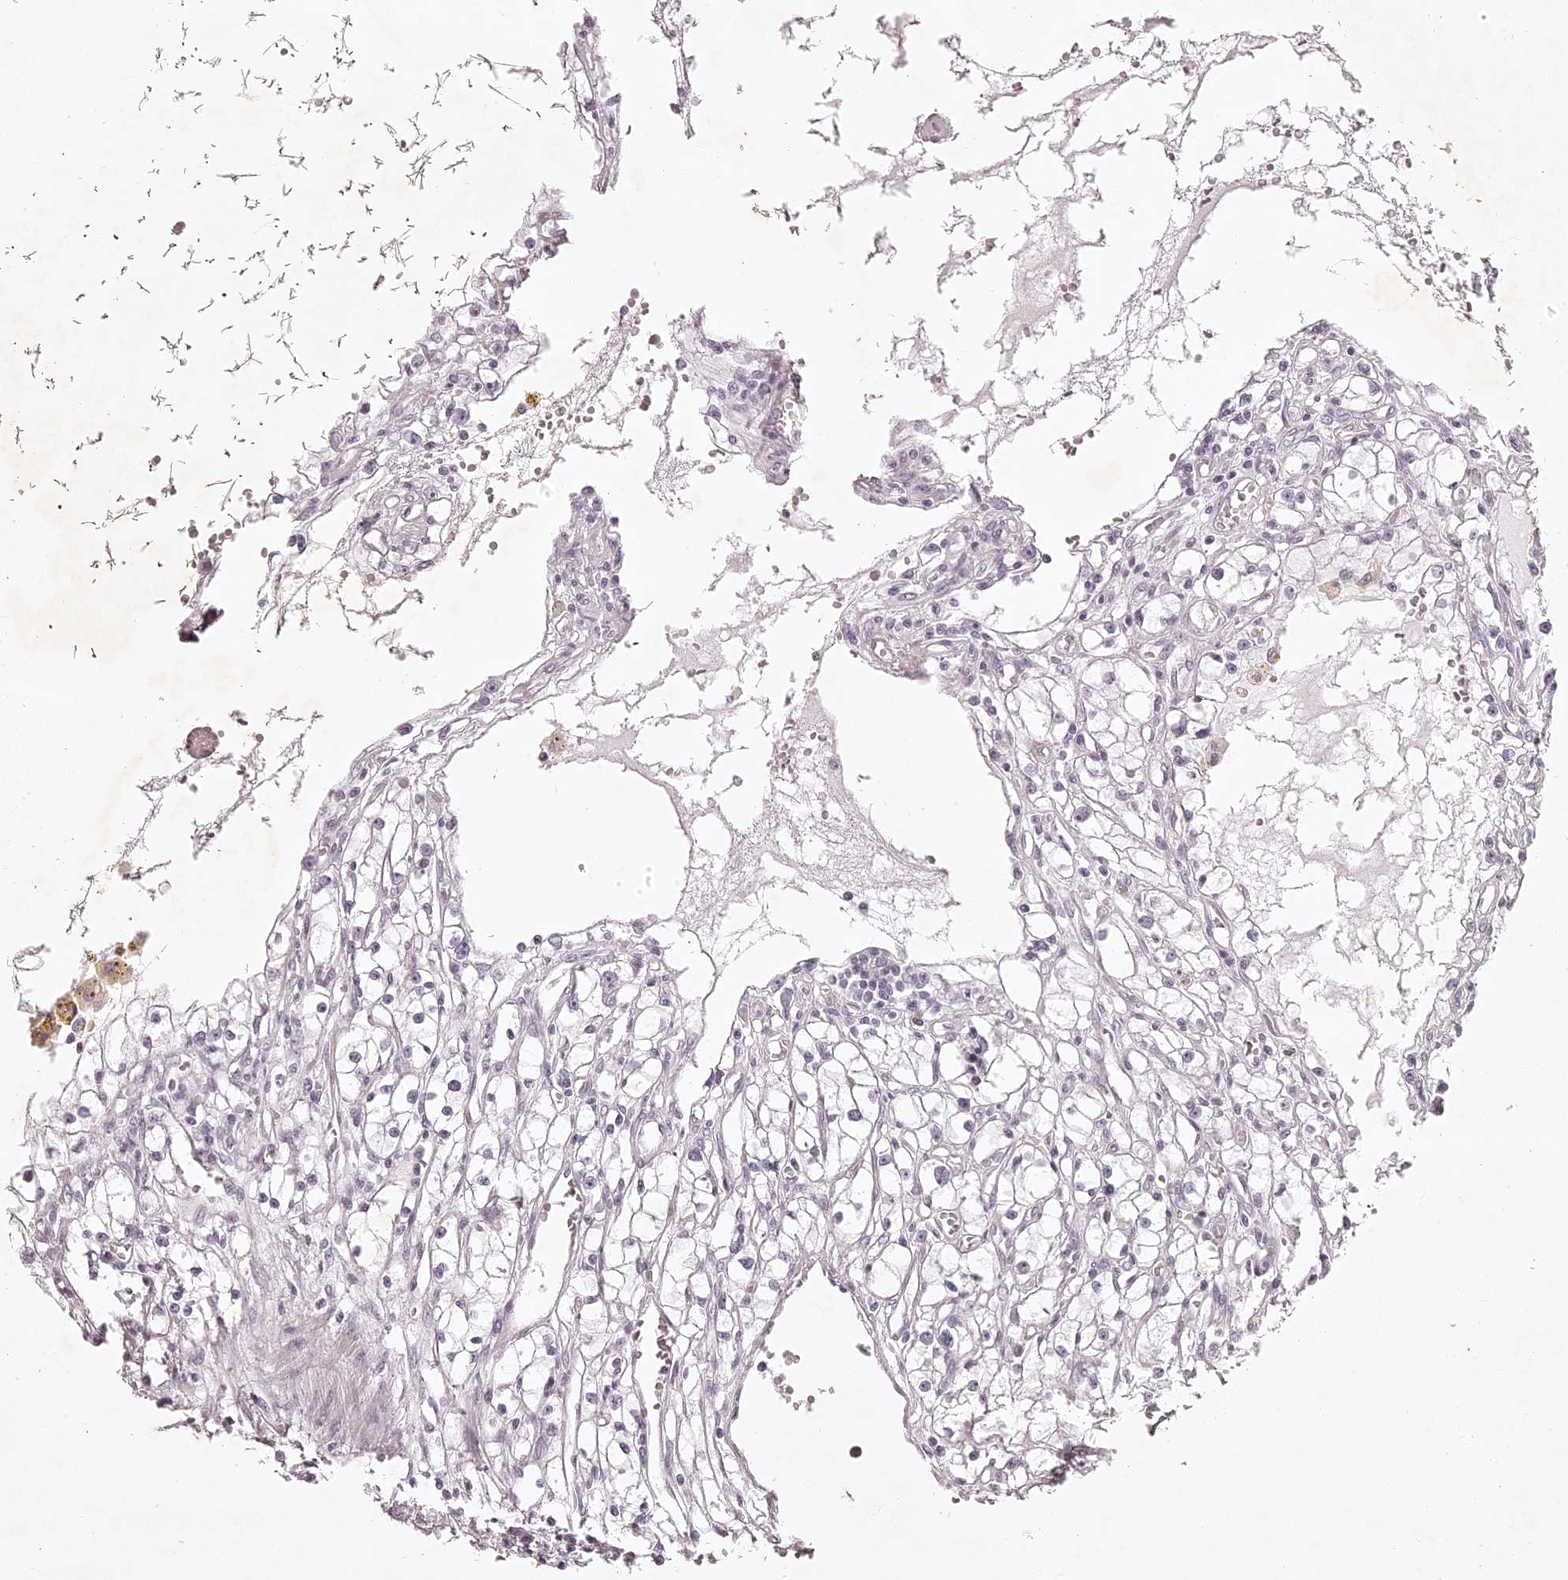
{"staining": {"intensity": "negative", "quantity": "none", "location": "none"}, "tissue": "renal cancer", "cell_type": "Tumor cells", "image_type": "cancer", "snomed": [{"axis": "morphology", "description": "Adenocarcinoma, NOS"}, {"axis": "topography", "description": "Kidney"}], "caption": "A high-resolution micrograph shows IHC staining of renal cancer, which demonstrates no significant staining in tumor cells.", "gene": "ELAPOR1", "patient": {"sex": "male", "age": 56}}